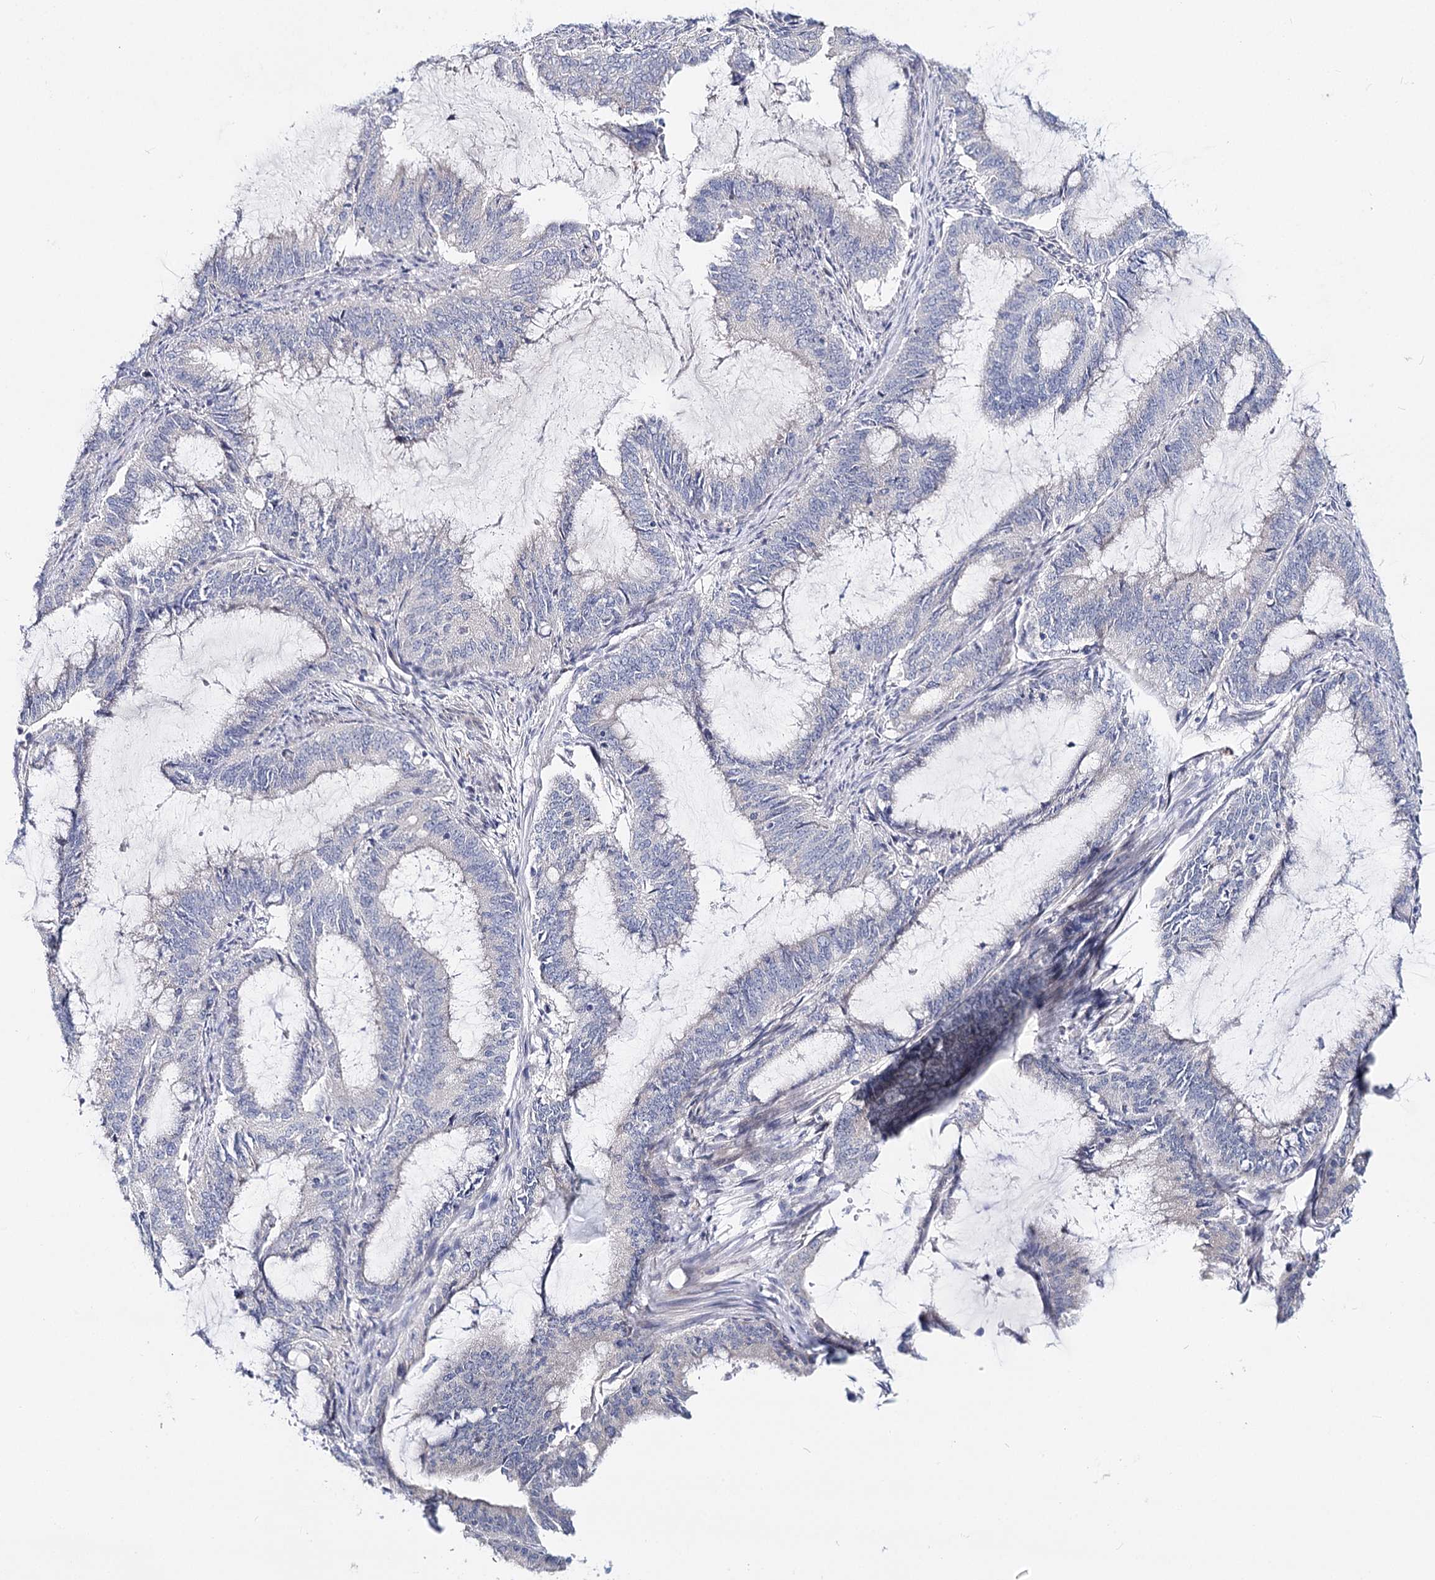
{"staining": {"intensity": "negative", "quantity": "none", "location": "none"}, "tissue": "endometrial cancer", "cell_type": "Tumor cells", "image_type": "cancer", "snomed": [{"axis": "morphology", "description": "Adenocarcinoma, NOS"}, {"axis": "topography", "description": "Endometrium"}], "caption": "The micrograph shows no significant positivity in tumor cells of endometrial cancer. (DAB (3,3'-diaminobenzidine) immunohistochemistry, high magnification).", "gene": "TEX12", "patient": {"sex": "female", "age": 51}}